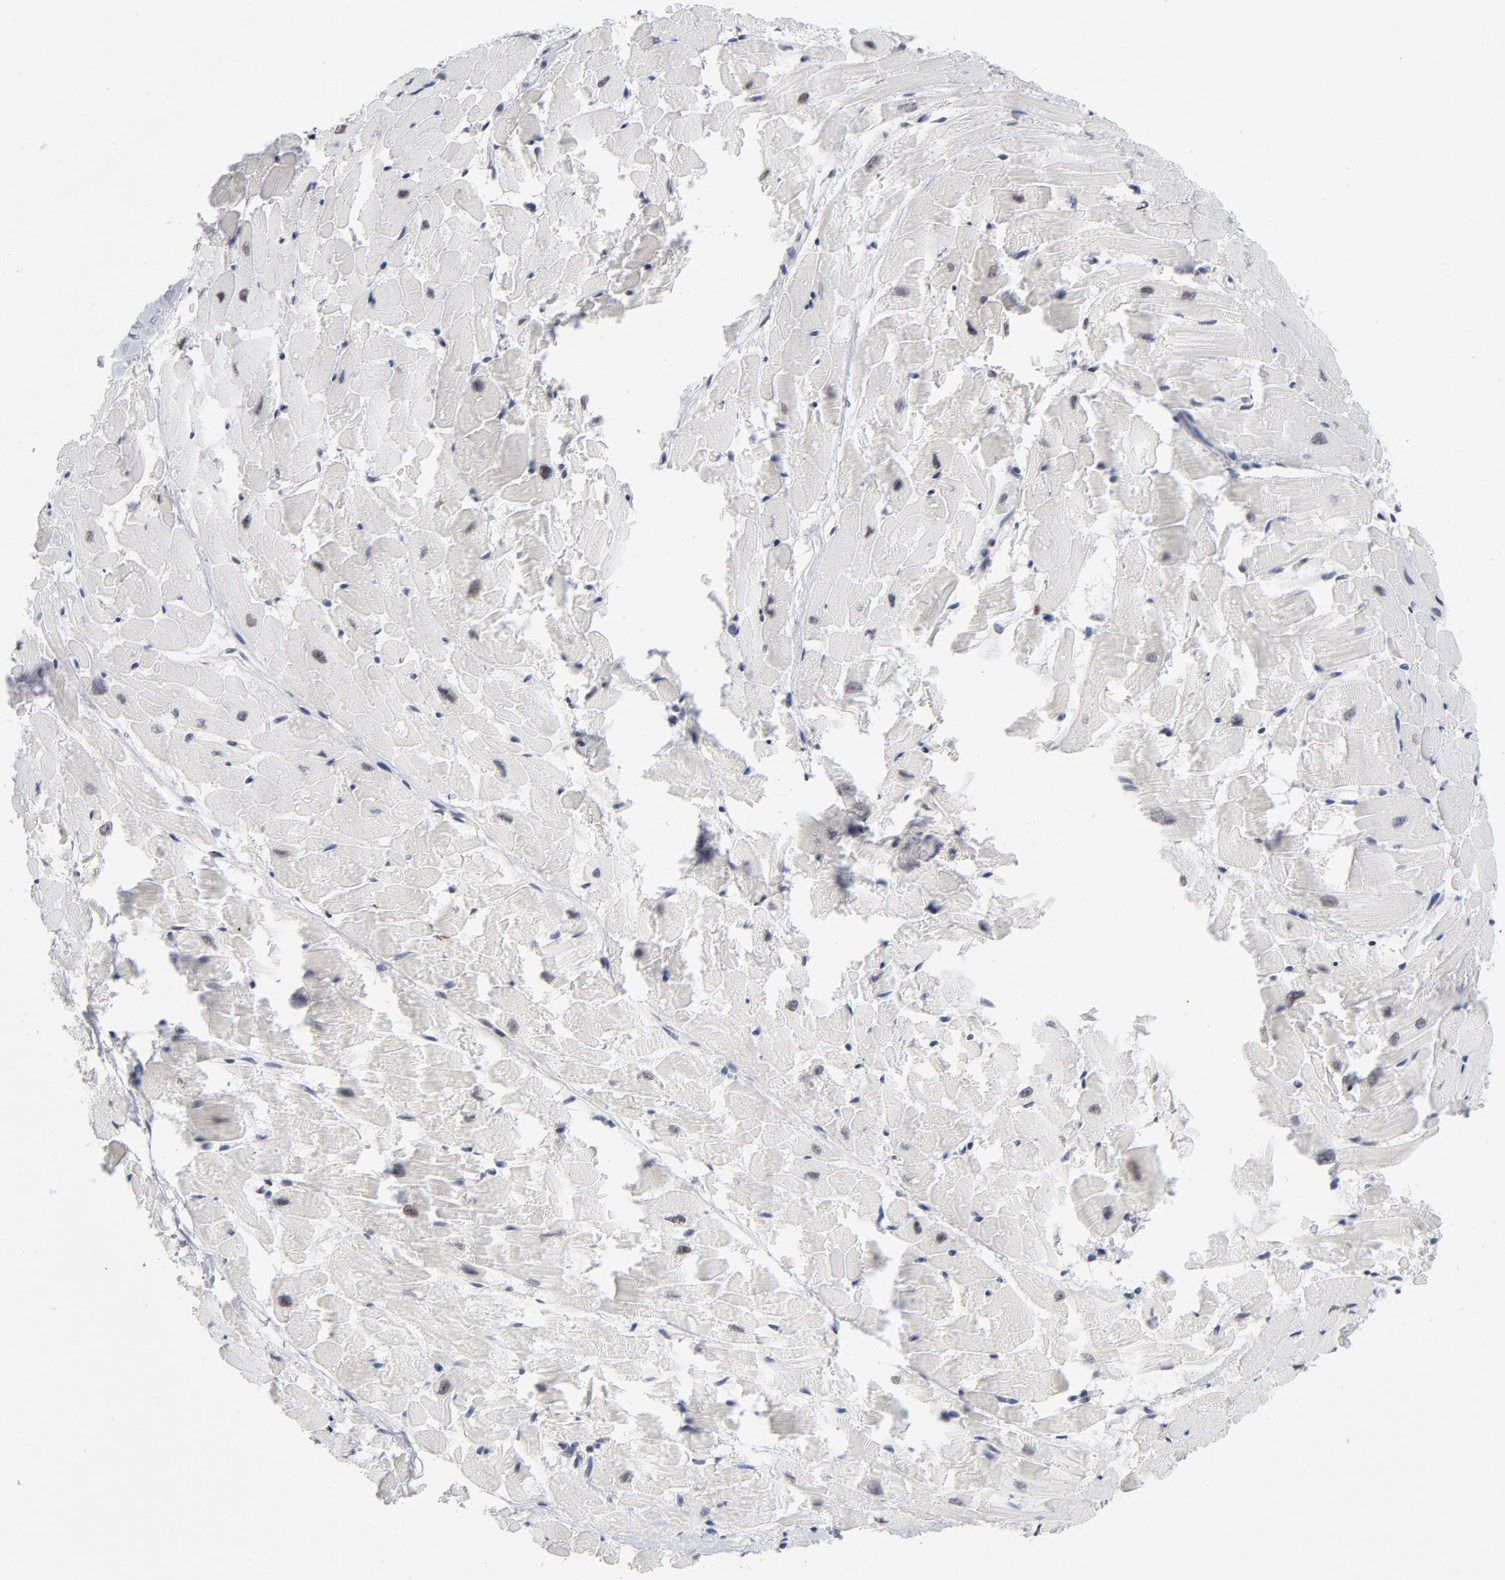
{"staining": {"intensity": "negative", "quantity": "none", "location": "none"}, "tissue": "heart muscle", "cell_type": "Cardiomyocytes", "image_type": "normal", "snomed": [{"axis": "morphology", "description": "Normal tissue, NOS"}, {"axis": "topography", "description": "Heart"}], "caption": "DAB (3,3'-diaminobenzidine) immunohistochemical staining of normal human heart muscle displays no significant staining in cardiomyocytes. (DAB (3,3'-diaminobenzidine) immunohistochemistry (IHC) with hematoxylin counter stain).", "gene": "RFC4", "patient": {"sex": "female", "age": 19}}